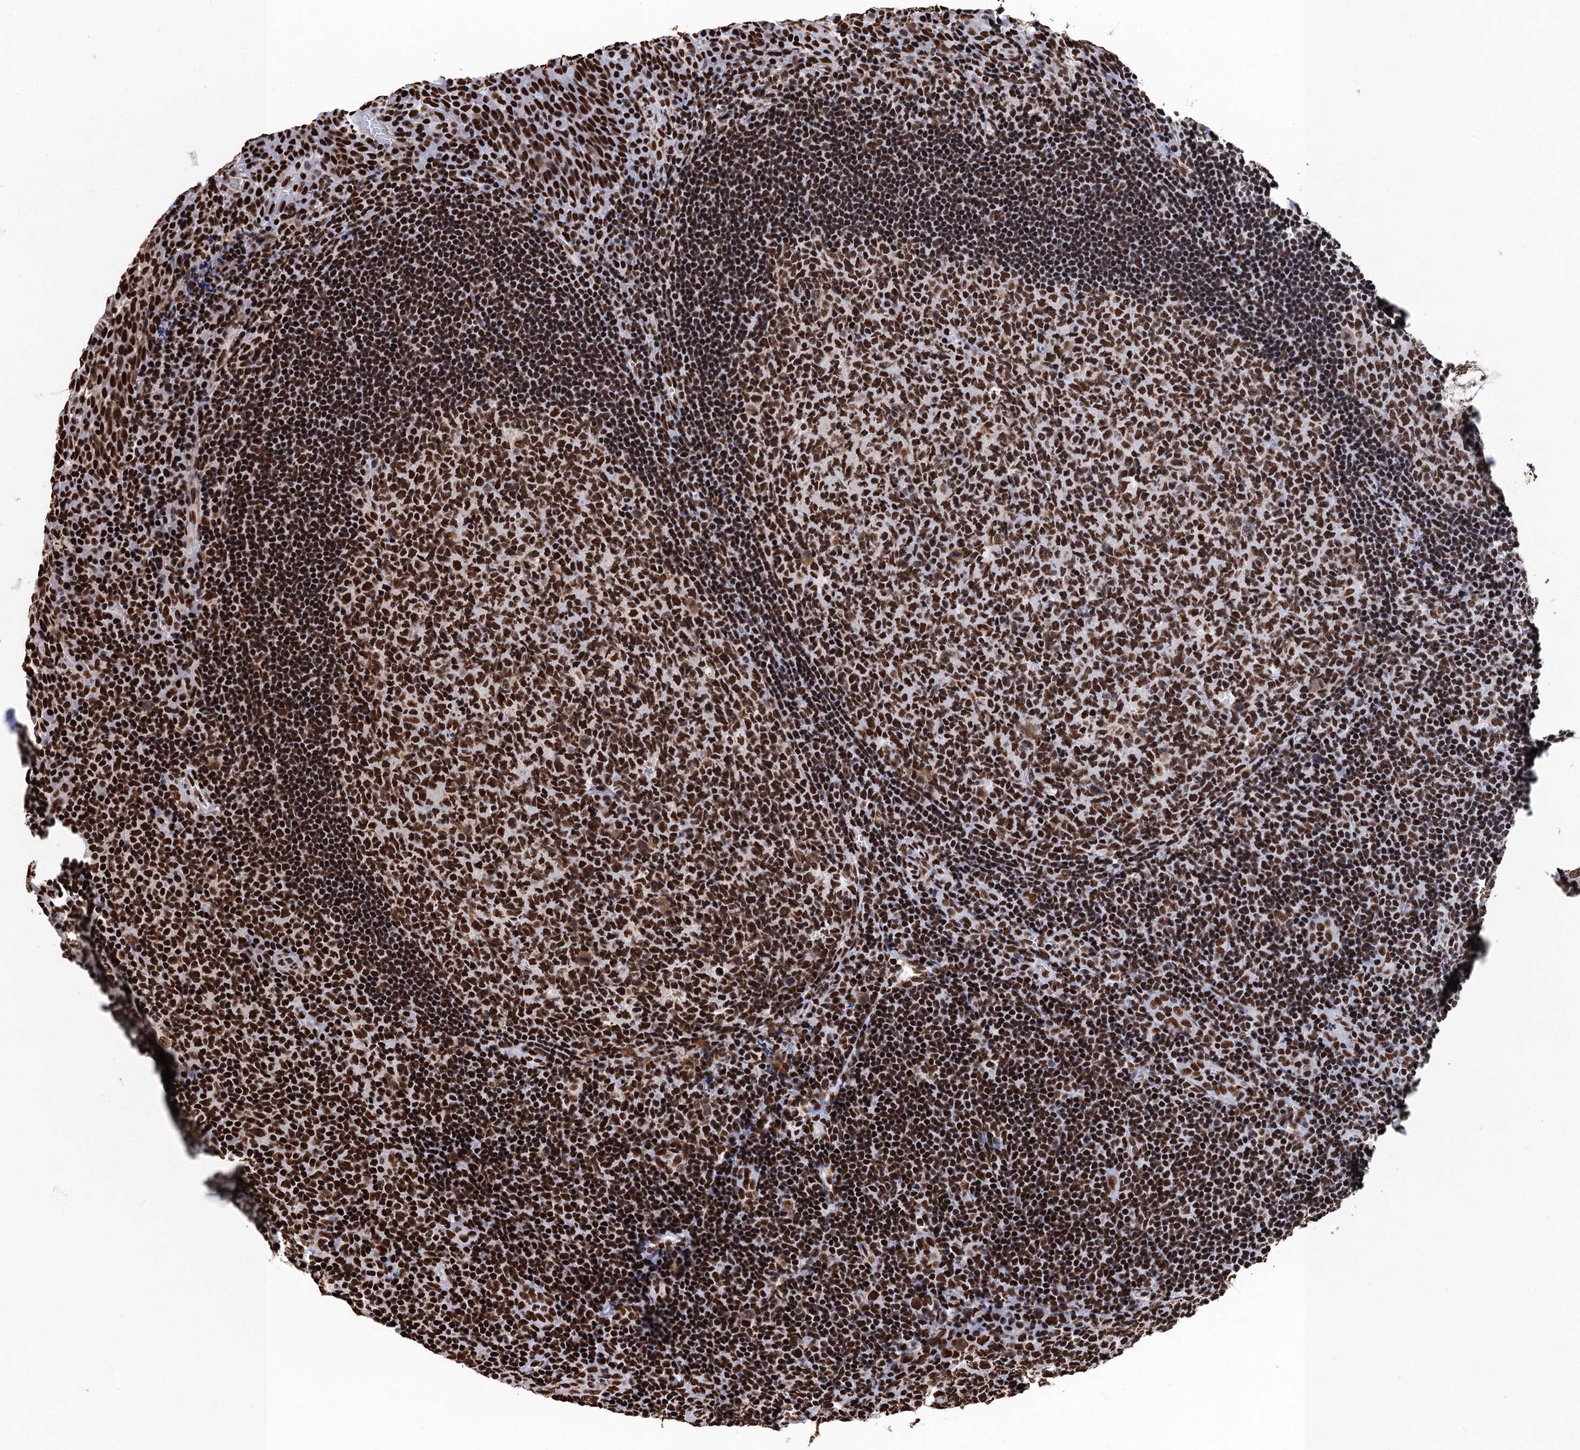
{"staining": {"intensity": "strong", "quantity": ">75%", "location": "nuclear"}, "tissue": "tonsil", "cell_type": "Germinal center cells", "image_type": "normal", "snomed": [{"axis": "morphology", "description": "Normal tissue, NOS"}, {"axis": "topography", "description": "Tonsil"}], "caption": "Immunohistochemical staining of unremarkable tonsil demonstrates strong nuclear protein staining in about >75% of germinal center cells. (IHC, brightfield microscopy, high magnification).", "gene": "UBA2", "patient": {"sex": "male", "age": 17}}